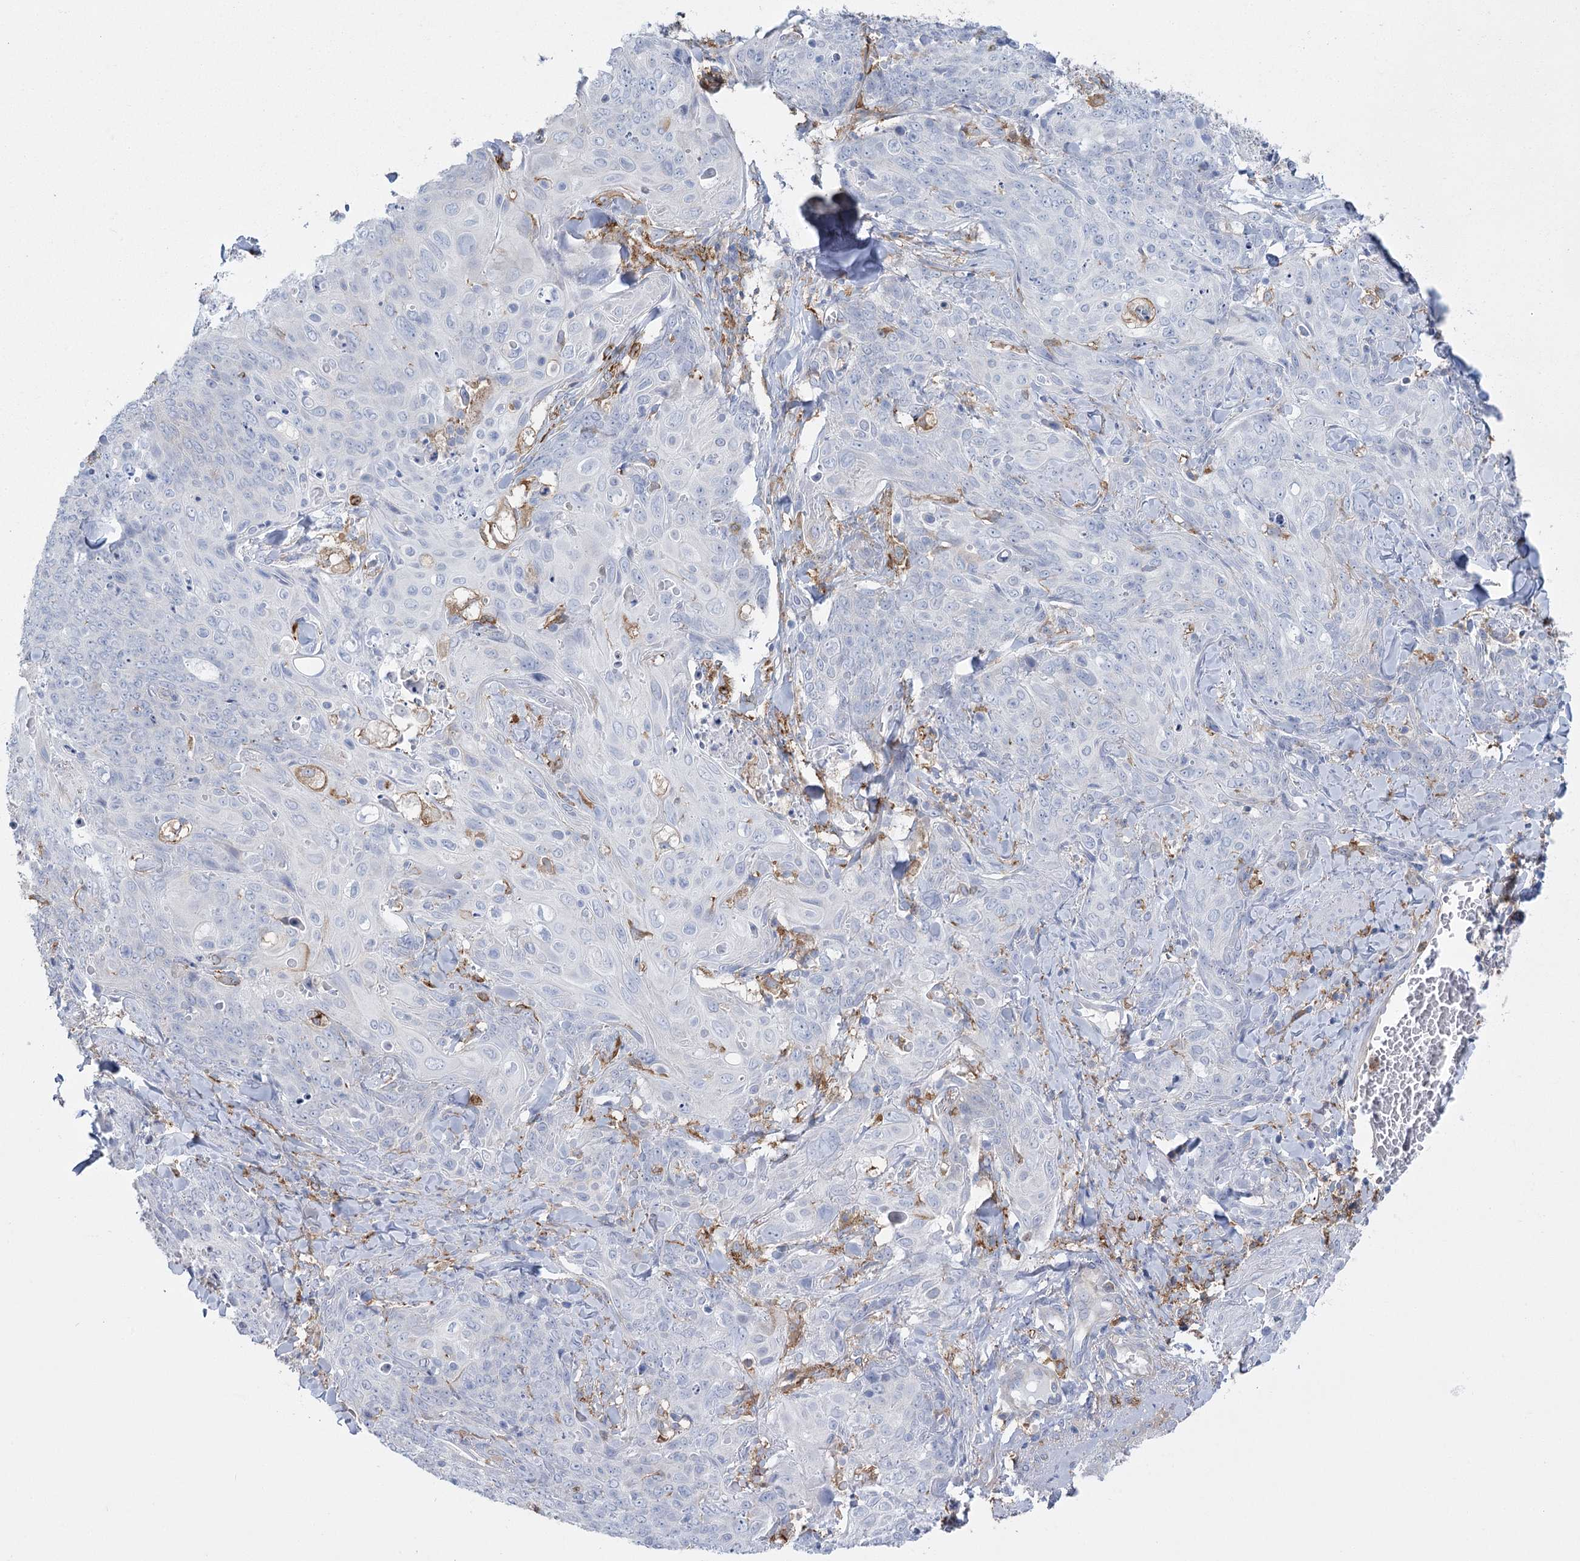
{"staining": {"intensity": "negative", "quantity": "none", "location": "none"}, "tissue": "skin cancer", "cell_type": "Tumor cells", "image_type": "cancer", "snomed": [{"axis": "morphology", "description": "Squamous cell carcinoma, NOS"}, {"axis": "topography", "description": "Skin"}, {"axis": "topography", "description": "Vulva"}], "caption": "An immunohistochemistry (IHC) image of skin cancer is shown. There is no staining in tumor cells of skin cancer.", "gene": "CCDC88A", "patient": {"sex": "female", "age": 85}}